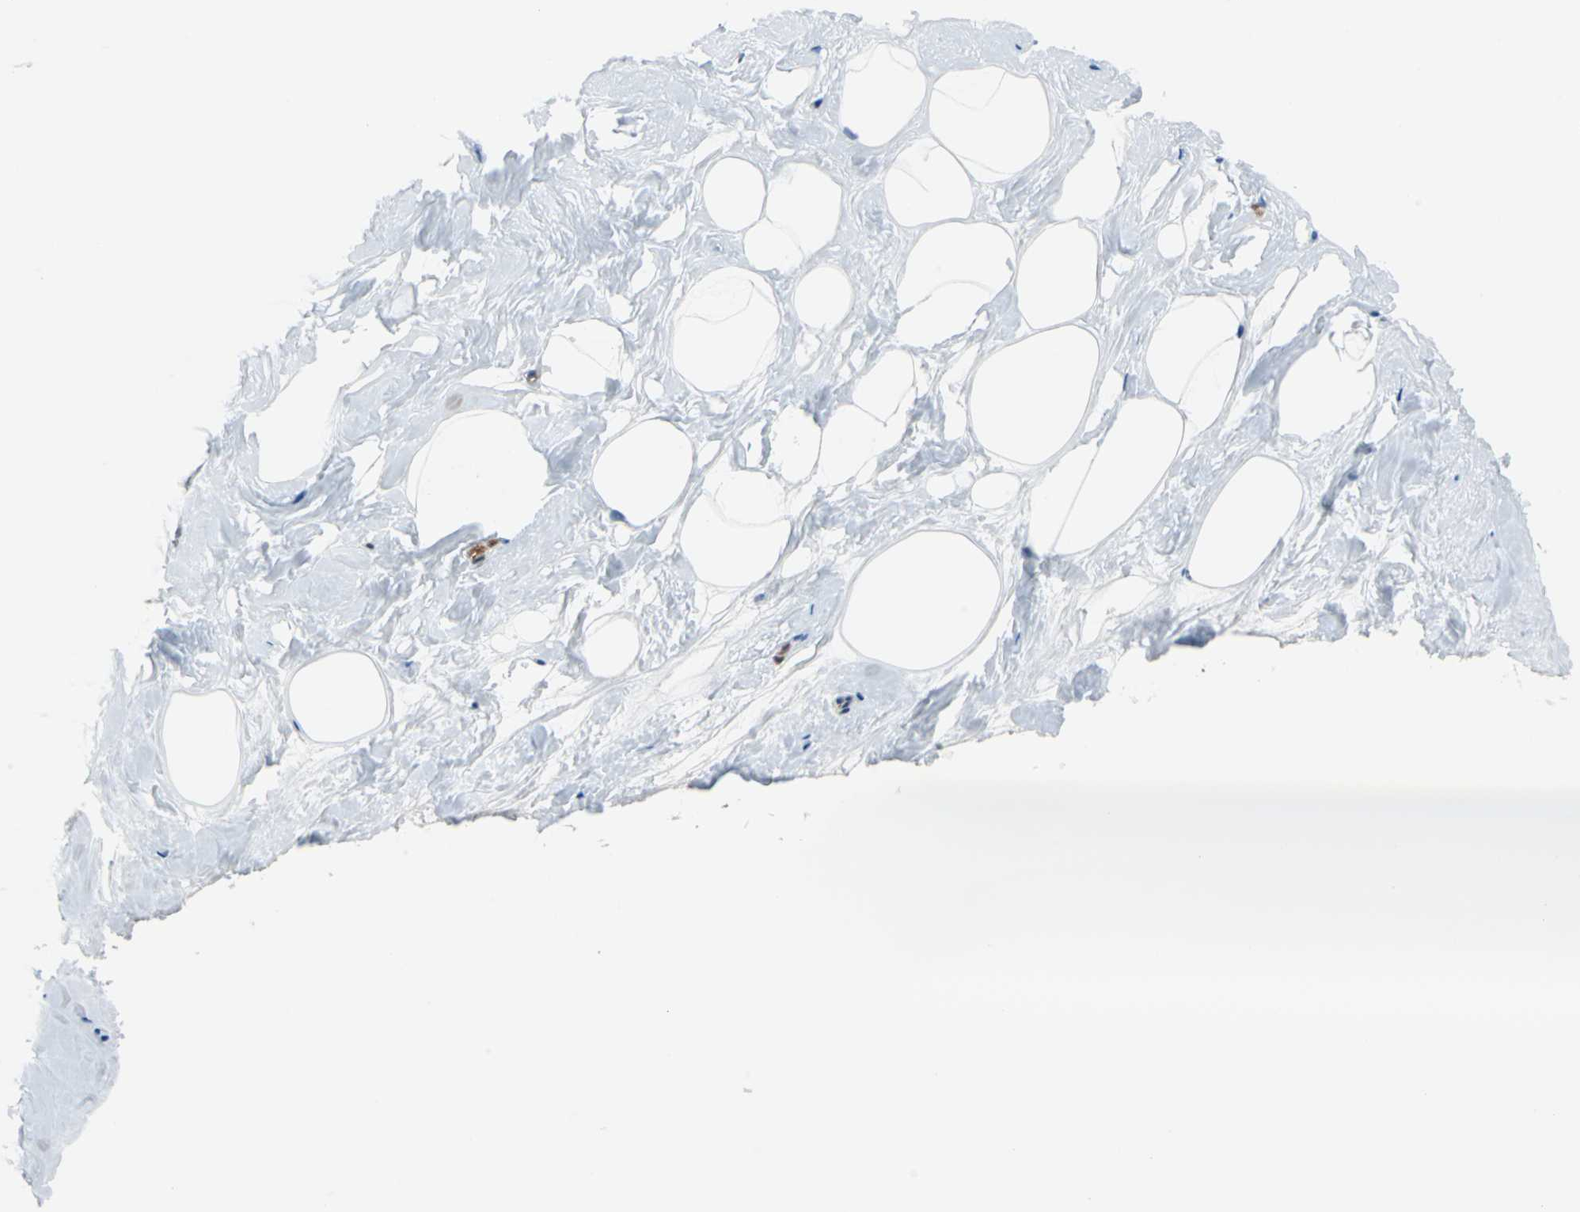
{"staining": {"intensity": "negative", "quantity": "none", "location": "none"}, "tissue": "breast", "cell_type": "Adipocytes", "image_type": "normal", "snomed": [{"axis": "morphology", "description": "Normal tissue, NOS"}, {"axis": "topography", "description": "Breast"}], "caption": "The image demonstrates no significant staining in adipocytes of breast. The staining is performed using DAB (3,3'-diaminobenzidine) brown chromogen with nuclei counter-stained in using hematoxylin.", "gene": "PSME1", "patient": {"sex": "female", "age": 23}}